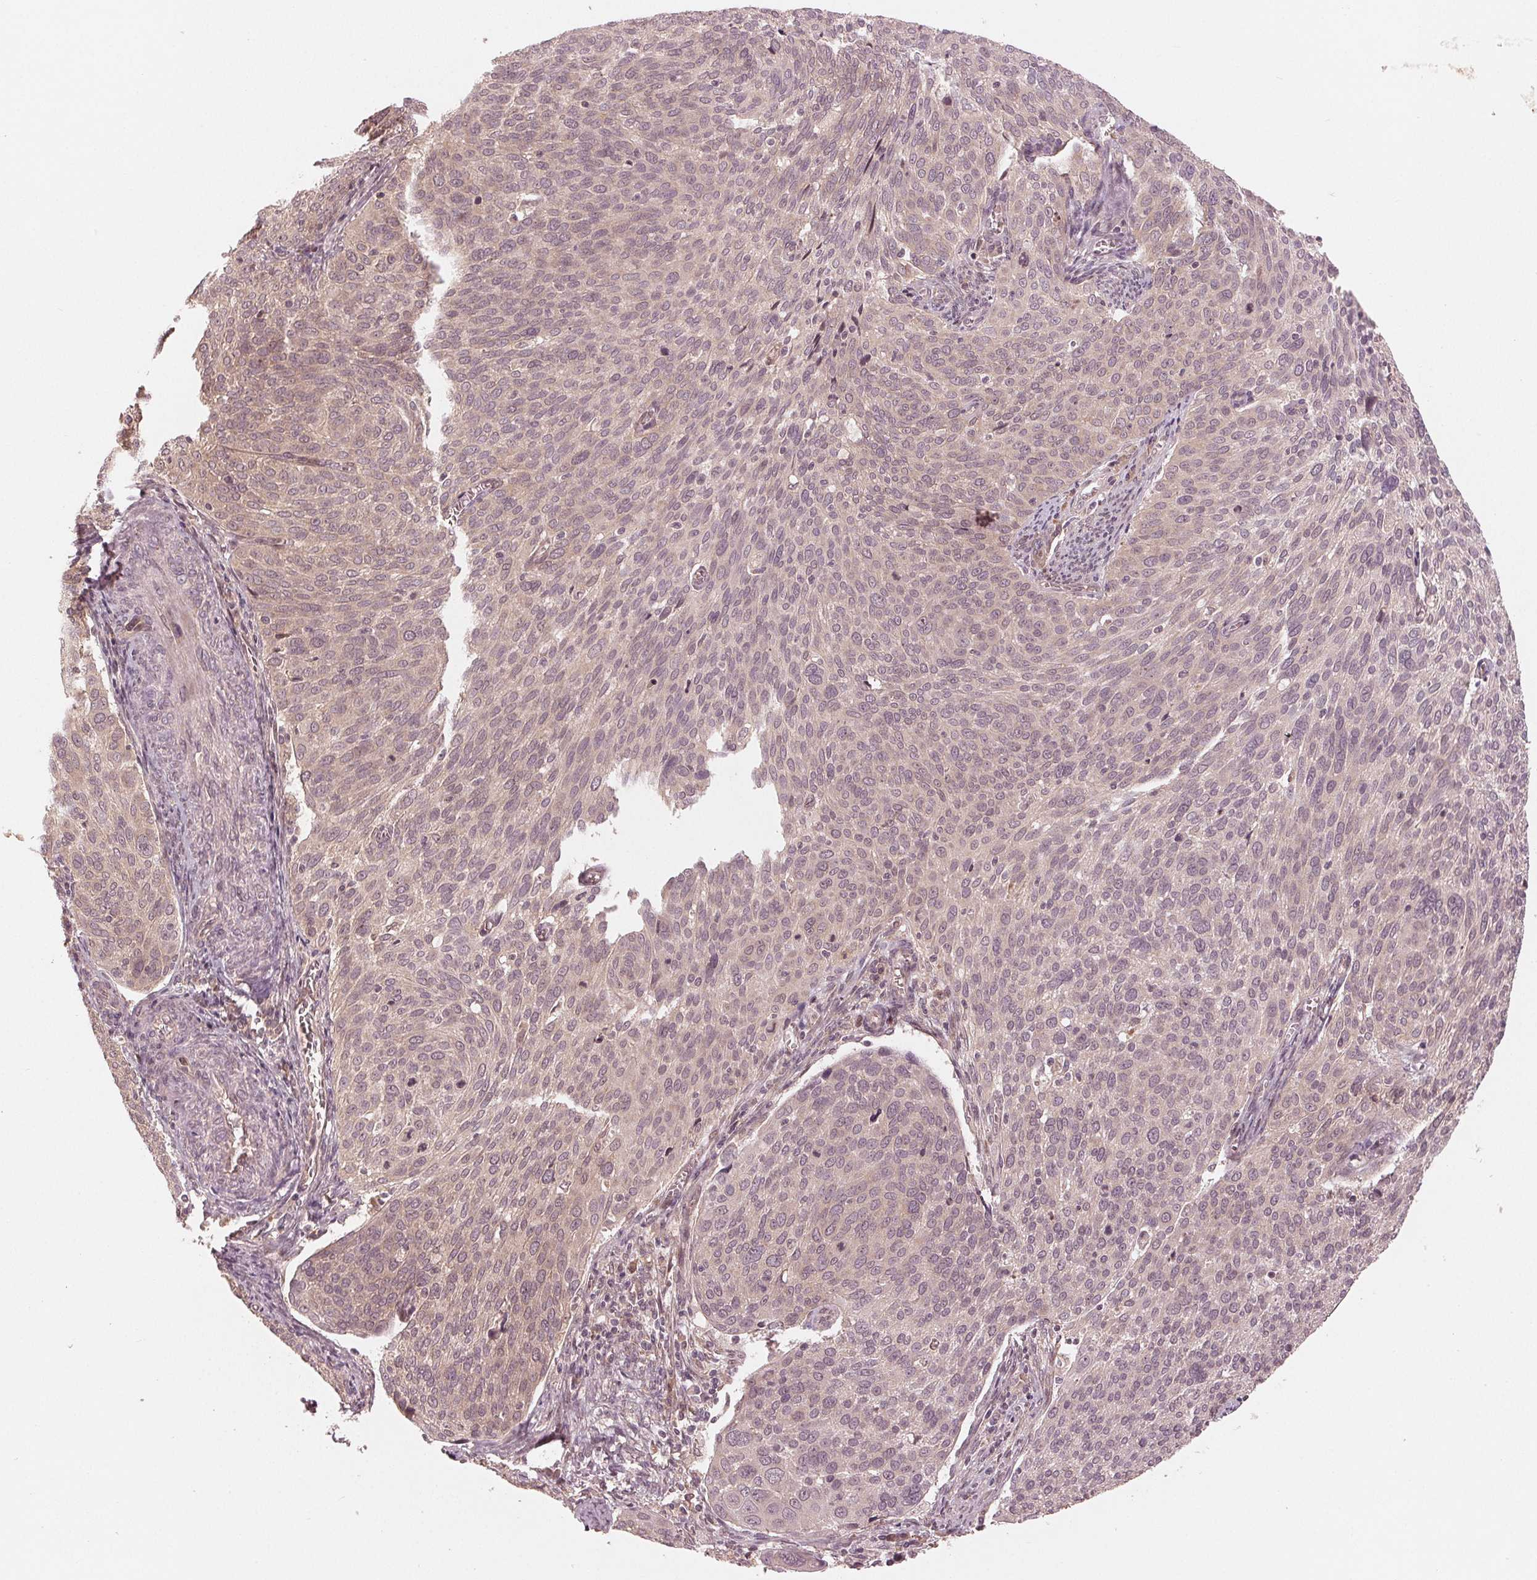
{"staining": {"intensity": "weak", "quantity": ">75%", "location": "cytoplasmic/membranous"}, "tissue": "cervical cancer", "cell_type": "Tumor cells", "image_type": "cancer", "snomed": [{"axis": "morphology", "description": "Squamous cell carcinoma, NOS"}, {"axis": "topography", "description": "Cervix"}], "caption": "Human cervical cancer stained with a brown dye exhibits weak cytoplasmic/membranous positive staining in about >75% of tumor cells.", "gene": "ZNF471", "patient": {"sex": "female", "age": 39}}